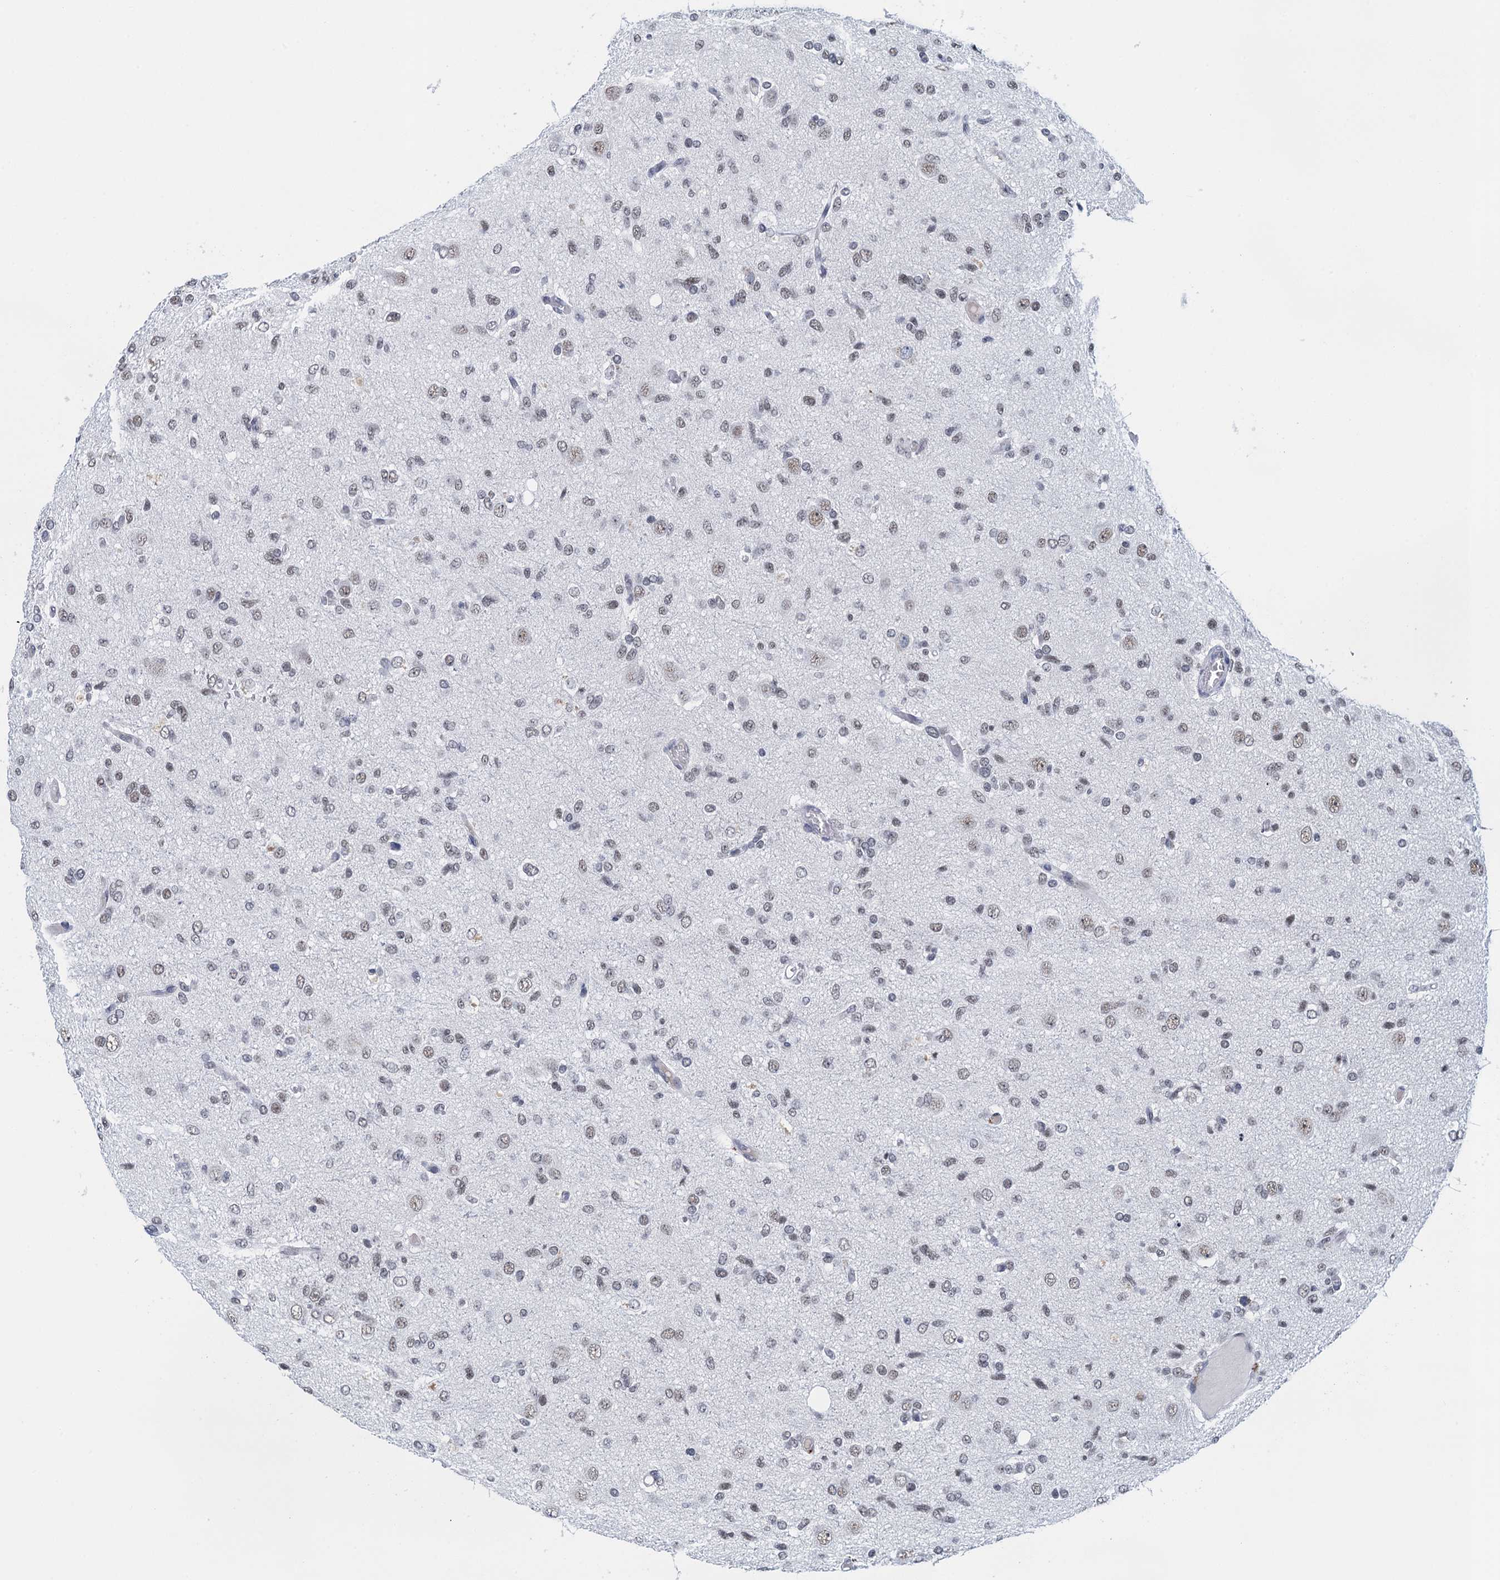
{"staining": {"intensity": "weak", "quantity": "25%-75%", "location": "nuclear"}, "tissue": "glioma", "cell_type": "Tumor cells", "image_type": "cancer", "snomed": [{"axis": "morphology", "description": "Glioma, malignant, High grade"}, {"axis": "topography", "description": "Brain"}], "caption": "A brown stain labels weak nuclear staining of a protein in glioma tumor cells.", "gene": "EPS8L1", "patient": {"sex": "female", "age": 59}}